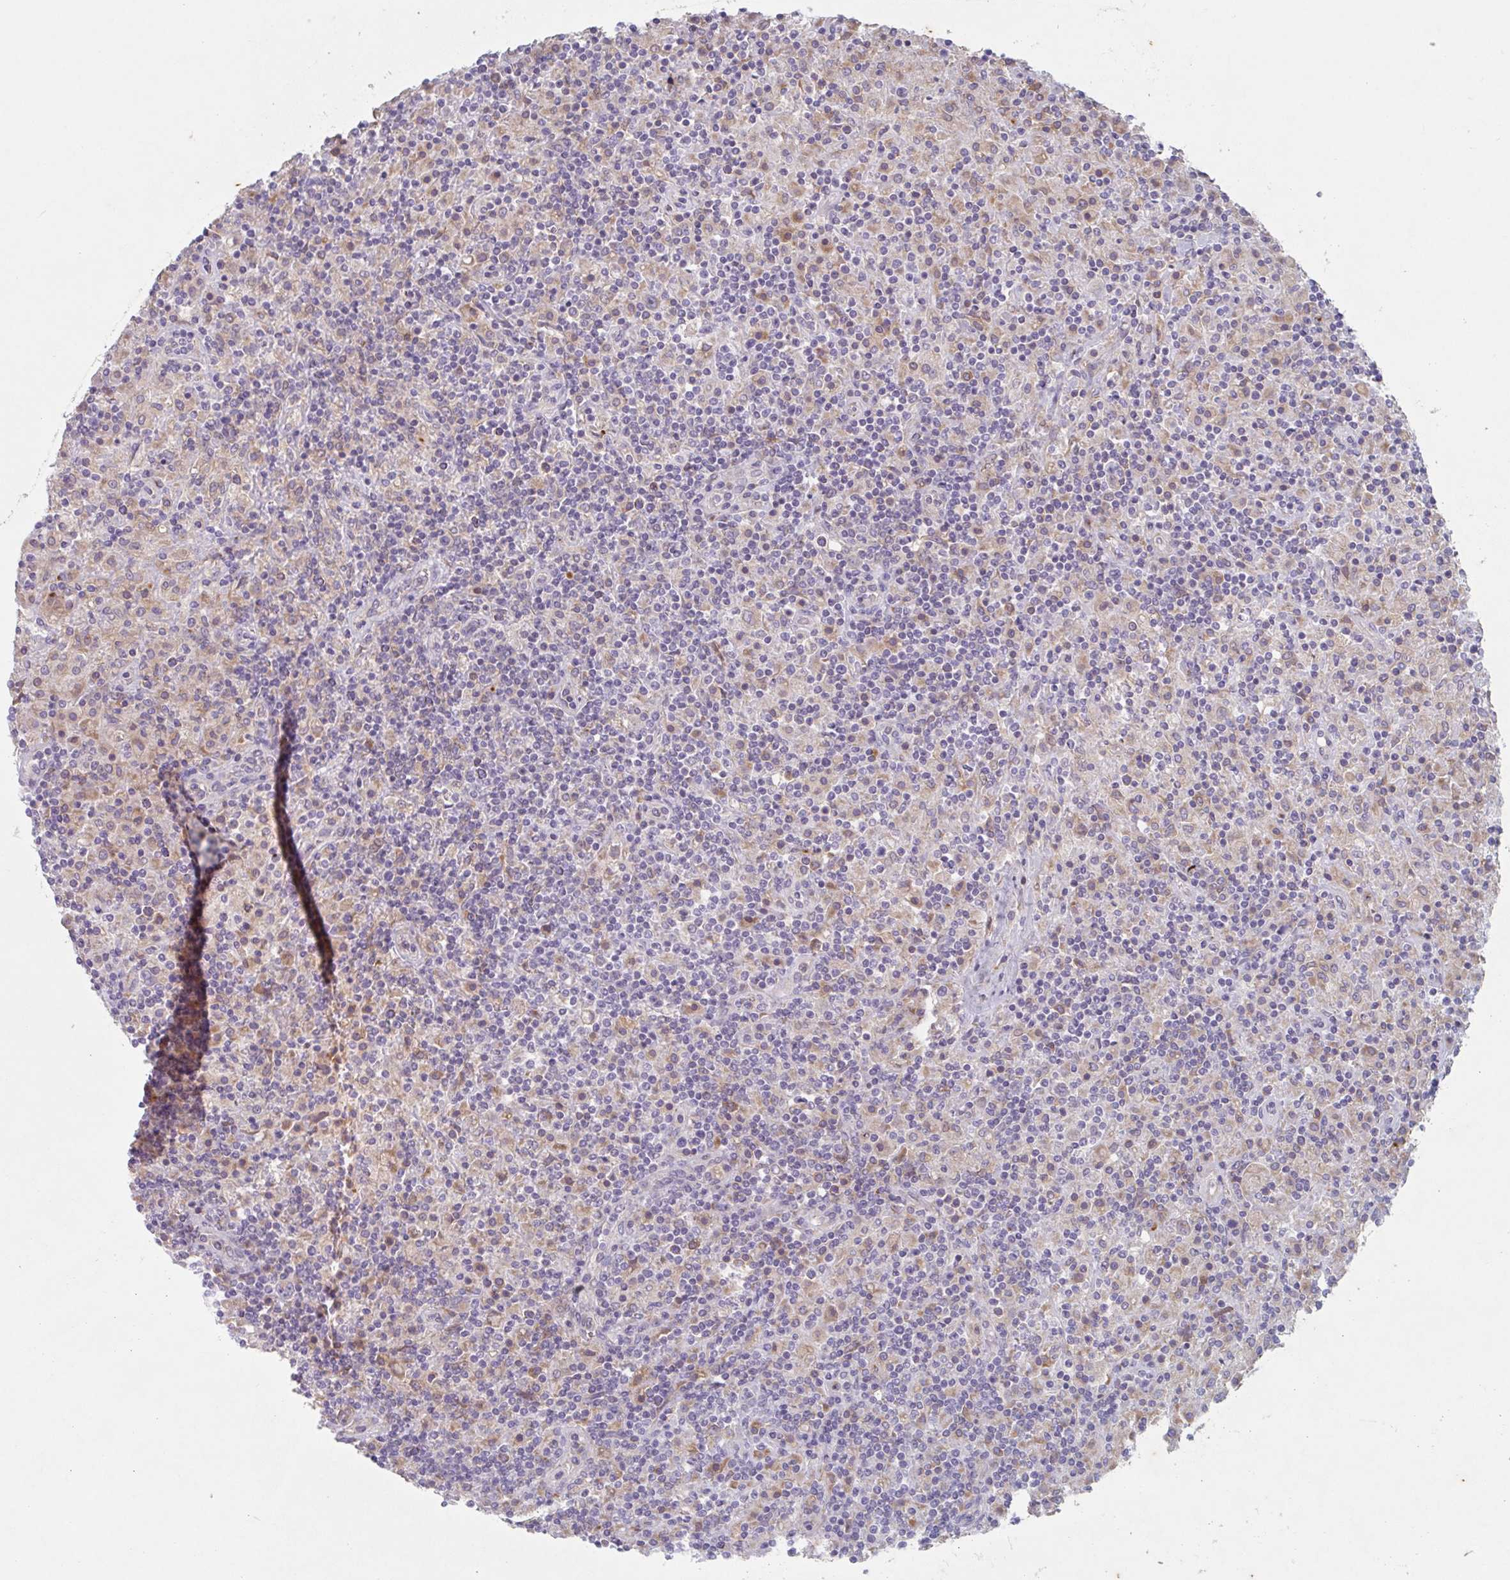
{"staining": {"intensity": "weak", "quantity": ">75%", "location": "cytoplasmic/membranous"}, "tissue": "lymphoma", "cell_type": "Tumor cells", "image_type": "cancer", "snomed": [{"axis": "morphology", "description": "Hodgkin's disease, NOS"}, {"axis": "topography", "description": "Lymph node"}], "caption": "Human Hodgkin's disease stained for a protein (brown) reveals weak cytoplasmic/membranous positive positivity in approximately >75% of tumor cells.", "gene": "MANBA", "patient": {"sex": "male", "age": 70}}